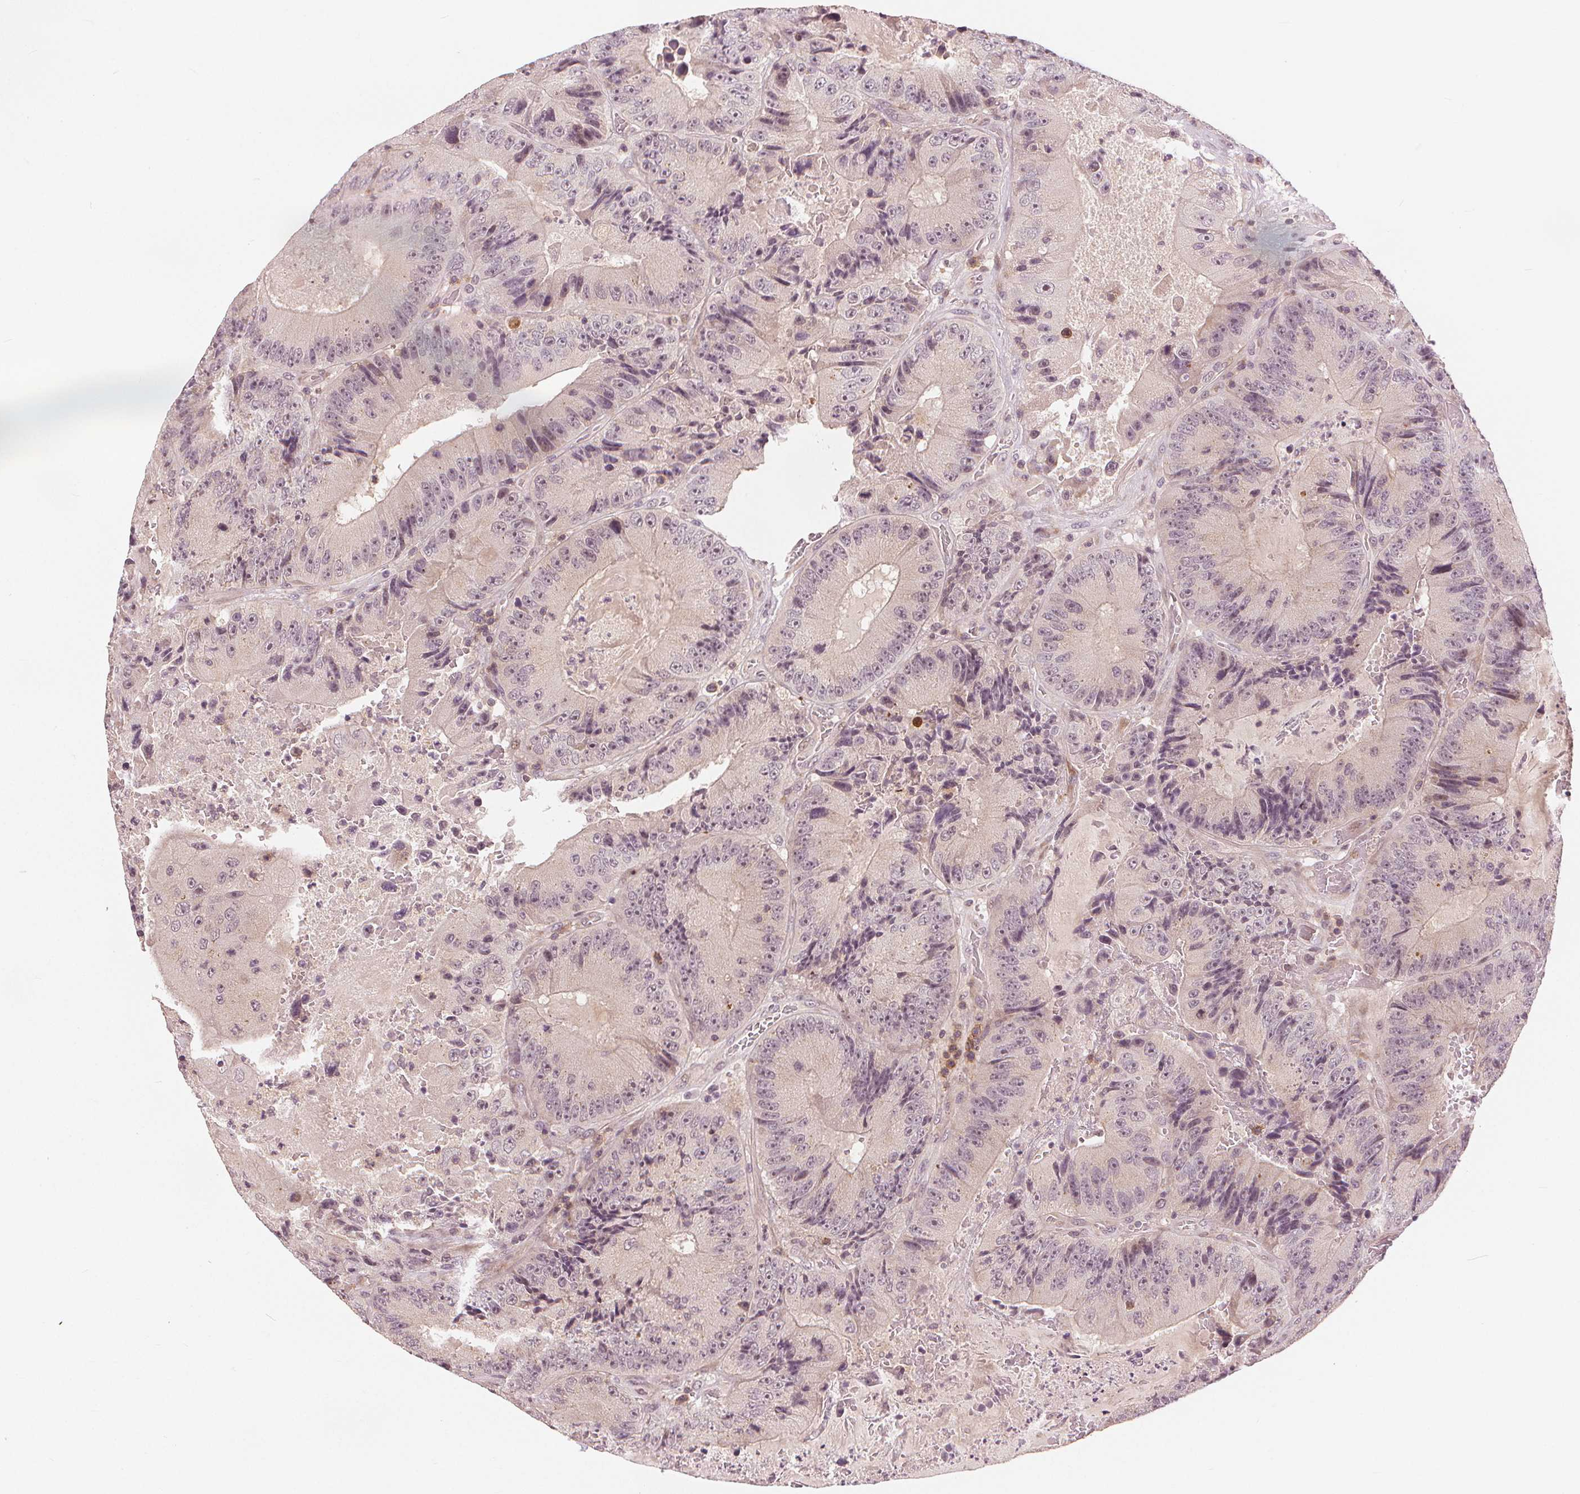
{"staining": {"intensity": "weak", "quantity": "<25%", "location": "nuclear"}, "tissue": "colorectal cancer", "cell_type": "Tumor cells", "image_type": "cancer", "snomed": [{"axis": "morphology", "description": "Adenocarcinoma, NOS"}, {"axis": "topography", "description": "Colon"}], "caption": "DAB immunohistochemical staining of human colorectal cancer (adenocarcinoma) demonstrates no significant positivity in tumor cells. (Immunohistochemistry, brightfield microscopy, high magnification).", "gene": "SLC34A1", "patient": {"sex": "female", "age": 86}}